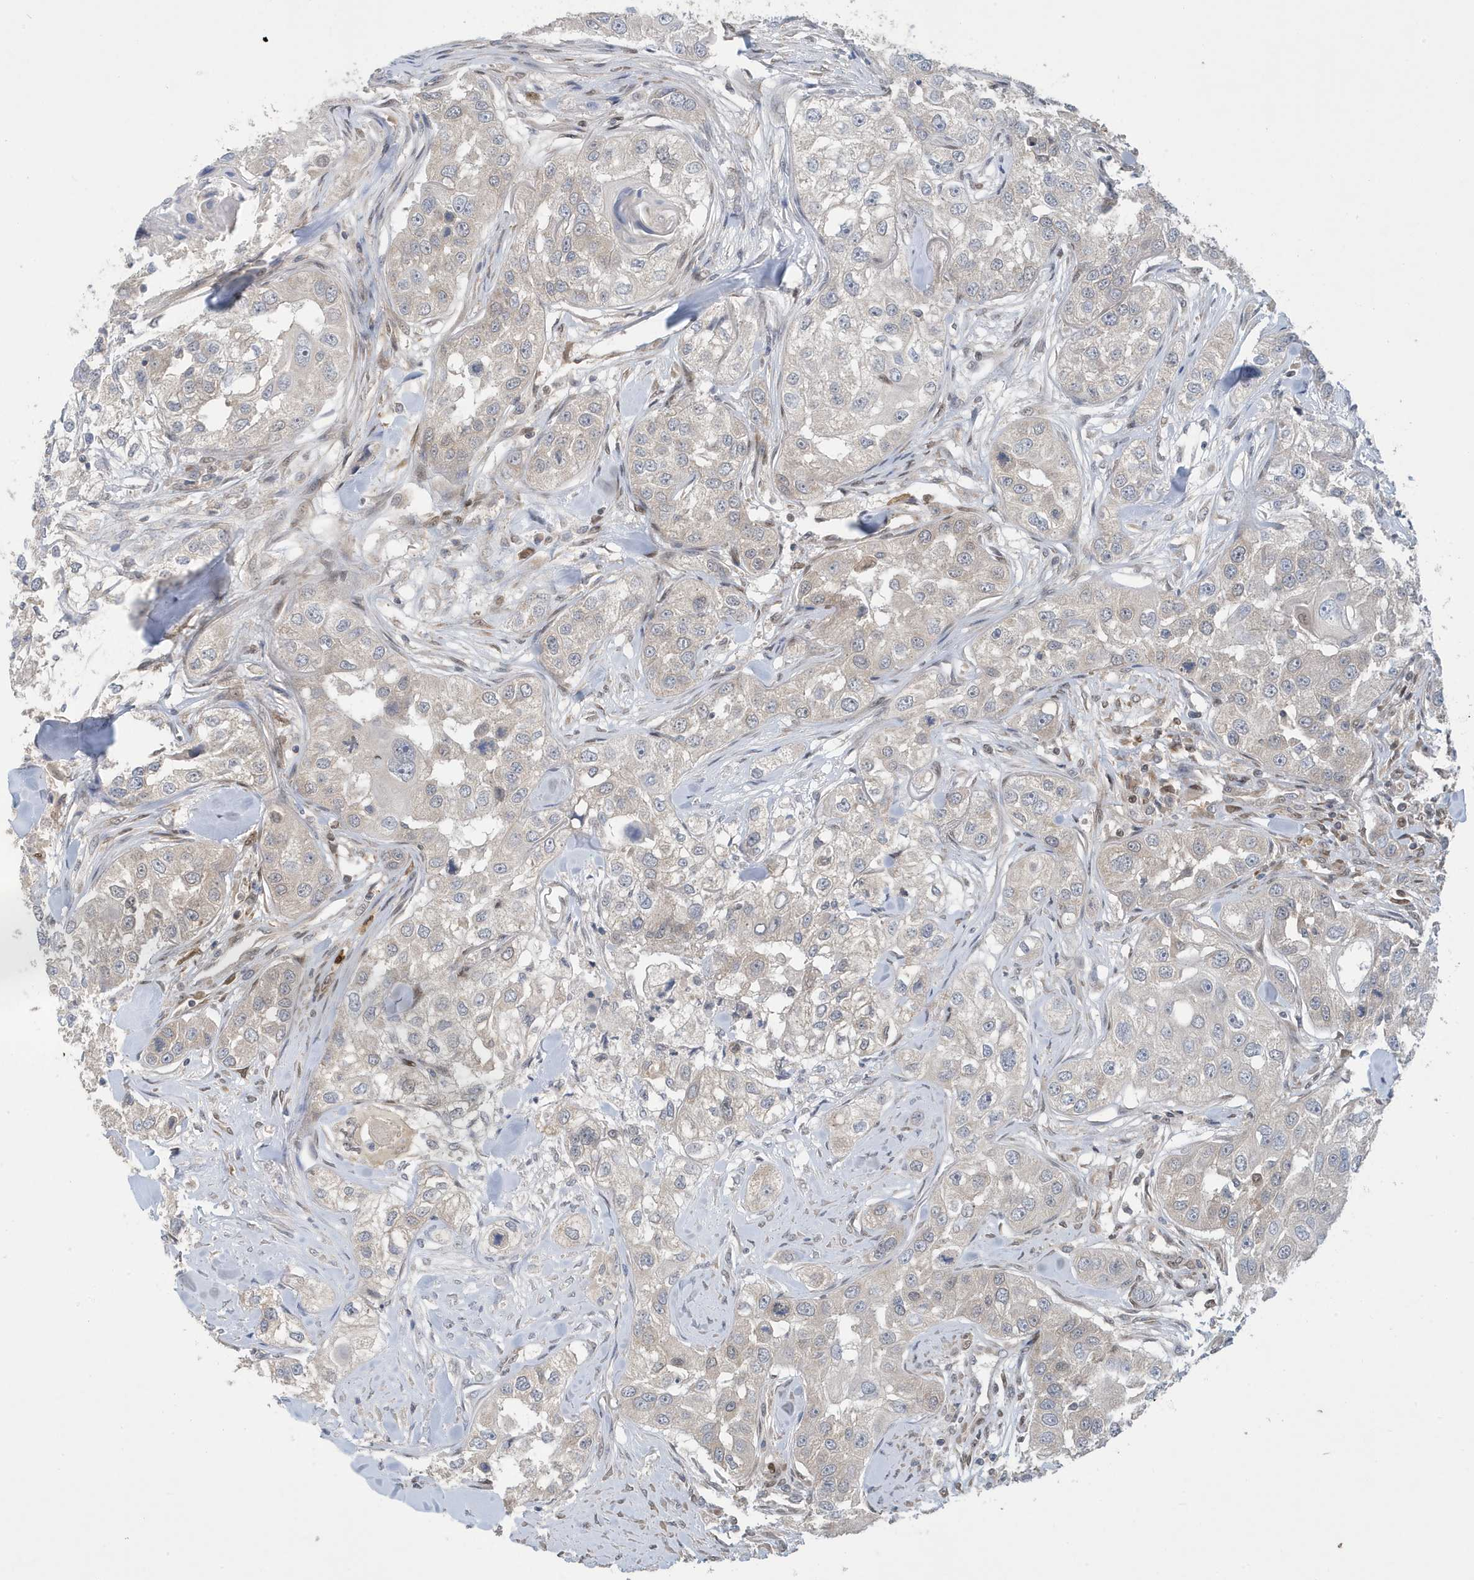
{"staining": {"intensity": "negative", "quantity": "none", "location": "none"}, "tissue": "head and neck cancer", "cell_type": "Tumor cells", "image_type": "cancer", "snomed": [{"axis": "morphology", "description": "Normal tissue, NOS"}, {"axis": "morphology", "description": "Squamous cell carcinoma, NOS"}, {"axis": "topography", "description": "Skeletal muscle"}, {"axis": "topography", "description": "Head-Neck"}], "caption": "Human head and neck cancer (squamous cell carcinoma) stained for a protein using IHC displays no positivity in tumor cells.", "gene": "NCOA7", "patient": {"sex": "male", "age": 51}}